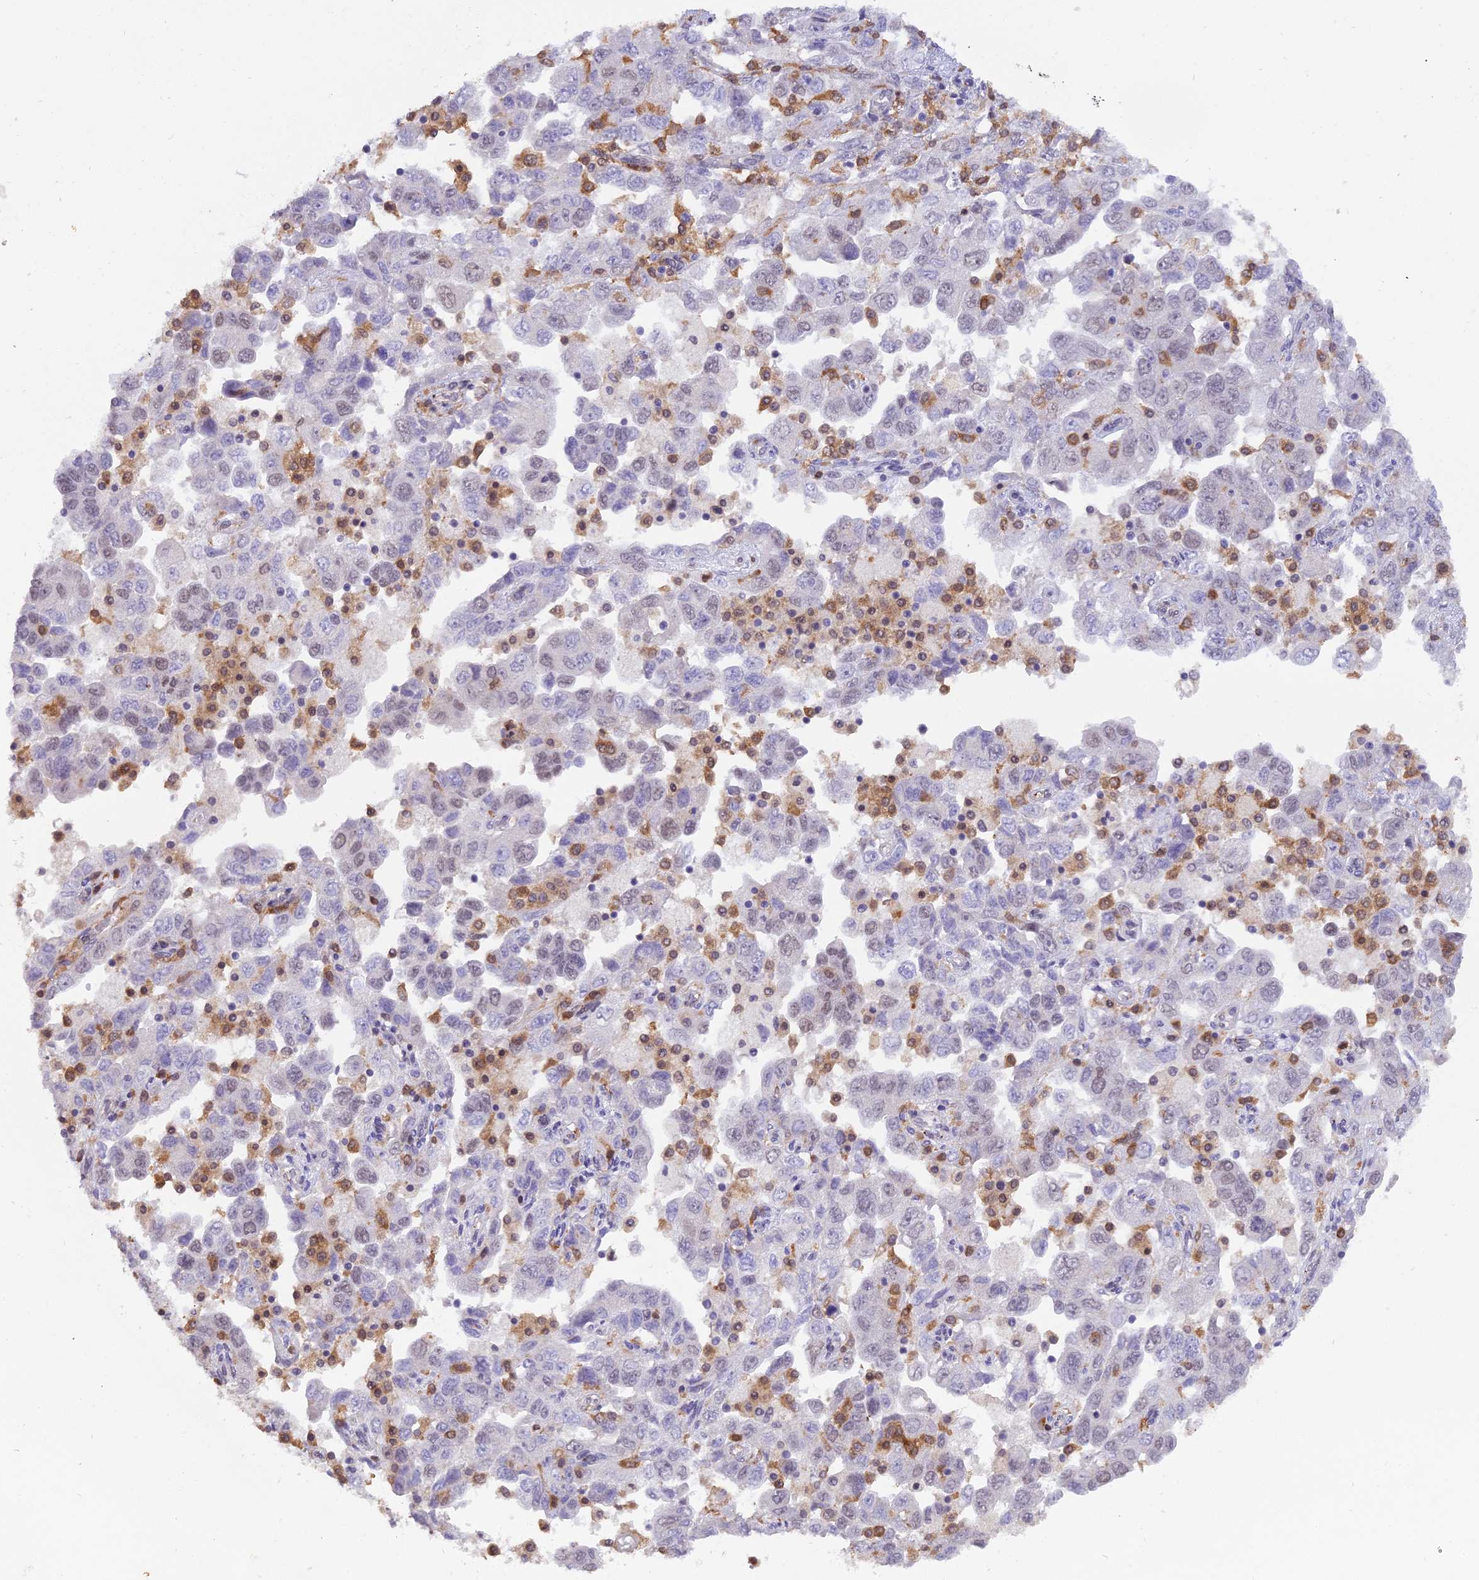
{"staining": {"intensity": "negative", "quantity": "none", "location": "none"}, "tissue": "ovarian cancer", "cell_type": "Tumor cells", "image_type": "cancer", "snomed": [{"axis": "morphology", "description": "Carcinoma, NOS"}, {"axis": "morphology", "description": "Cystadenocarcinoma, serous, NOS"}, {"axis": "topography", "description": "Ovary"}], "caption": "The immunohistochemistry (IHC) micrograph has no significant positivity in tumor cells of serous cystadenocarcinoma (ovarian) tissue.", "gene": "BLNK", "patient": {"sex": "female", "age": 69}}